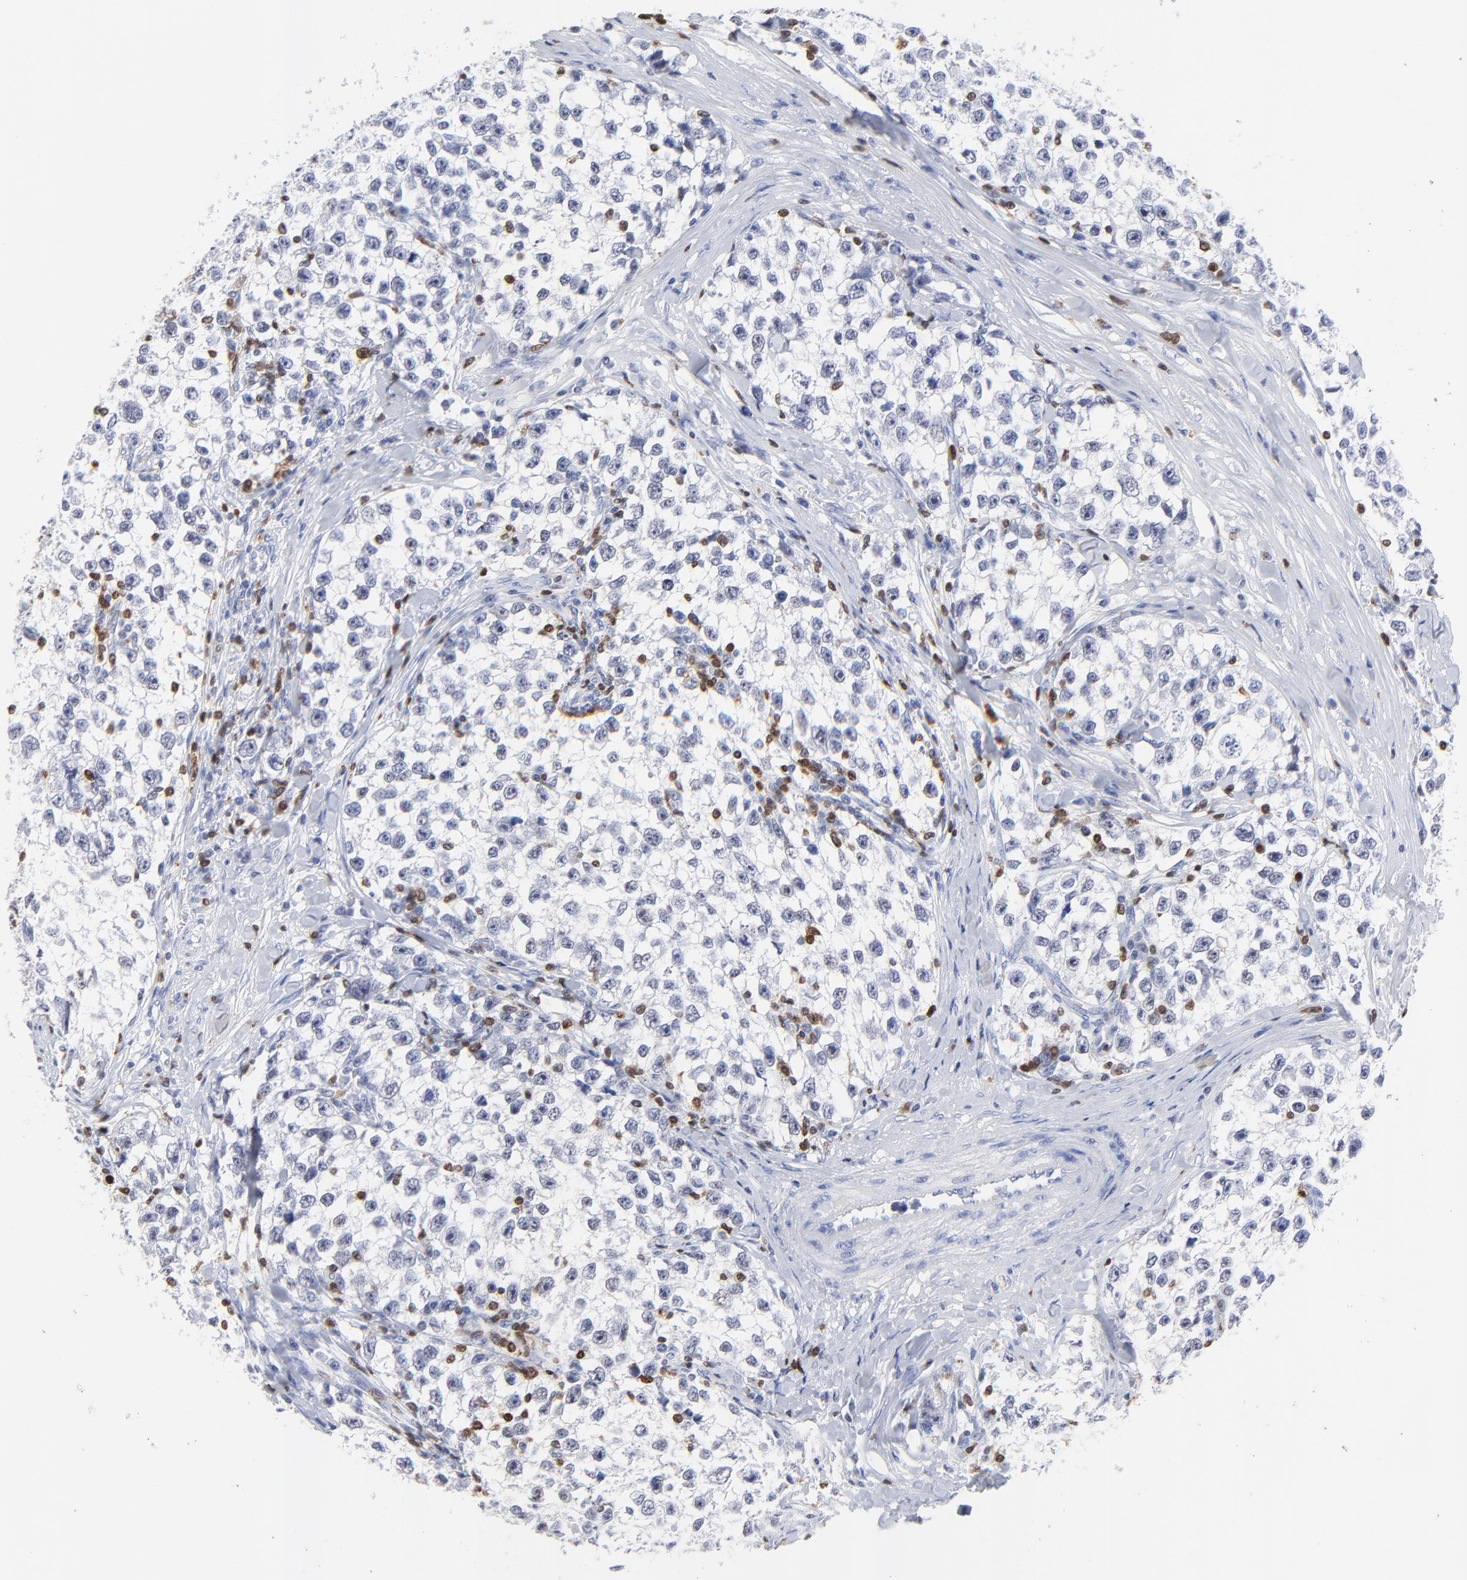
{"staining": {"intensity": "negative", "quantity": "none", "location": "none"}, "tissue": "testis cancer", "cell_type": "Tumor cells", "image_type": "cancer", "snomed": [{"axis": "morphology", "description": "Seminoma, NOS"}, {"axis": "morphology", "description": "Carcinoma, Embryonal, NOS"}, {"axis": "topography", "description": "Testis"}], "caption": "There is no significant staining in tumor cells of testis cancer.", "gene": "ZAP70", "patient": {"sex": "male", "age": 30}}